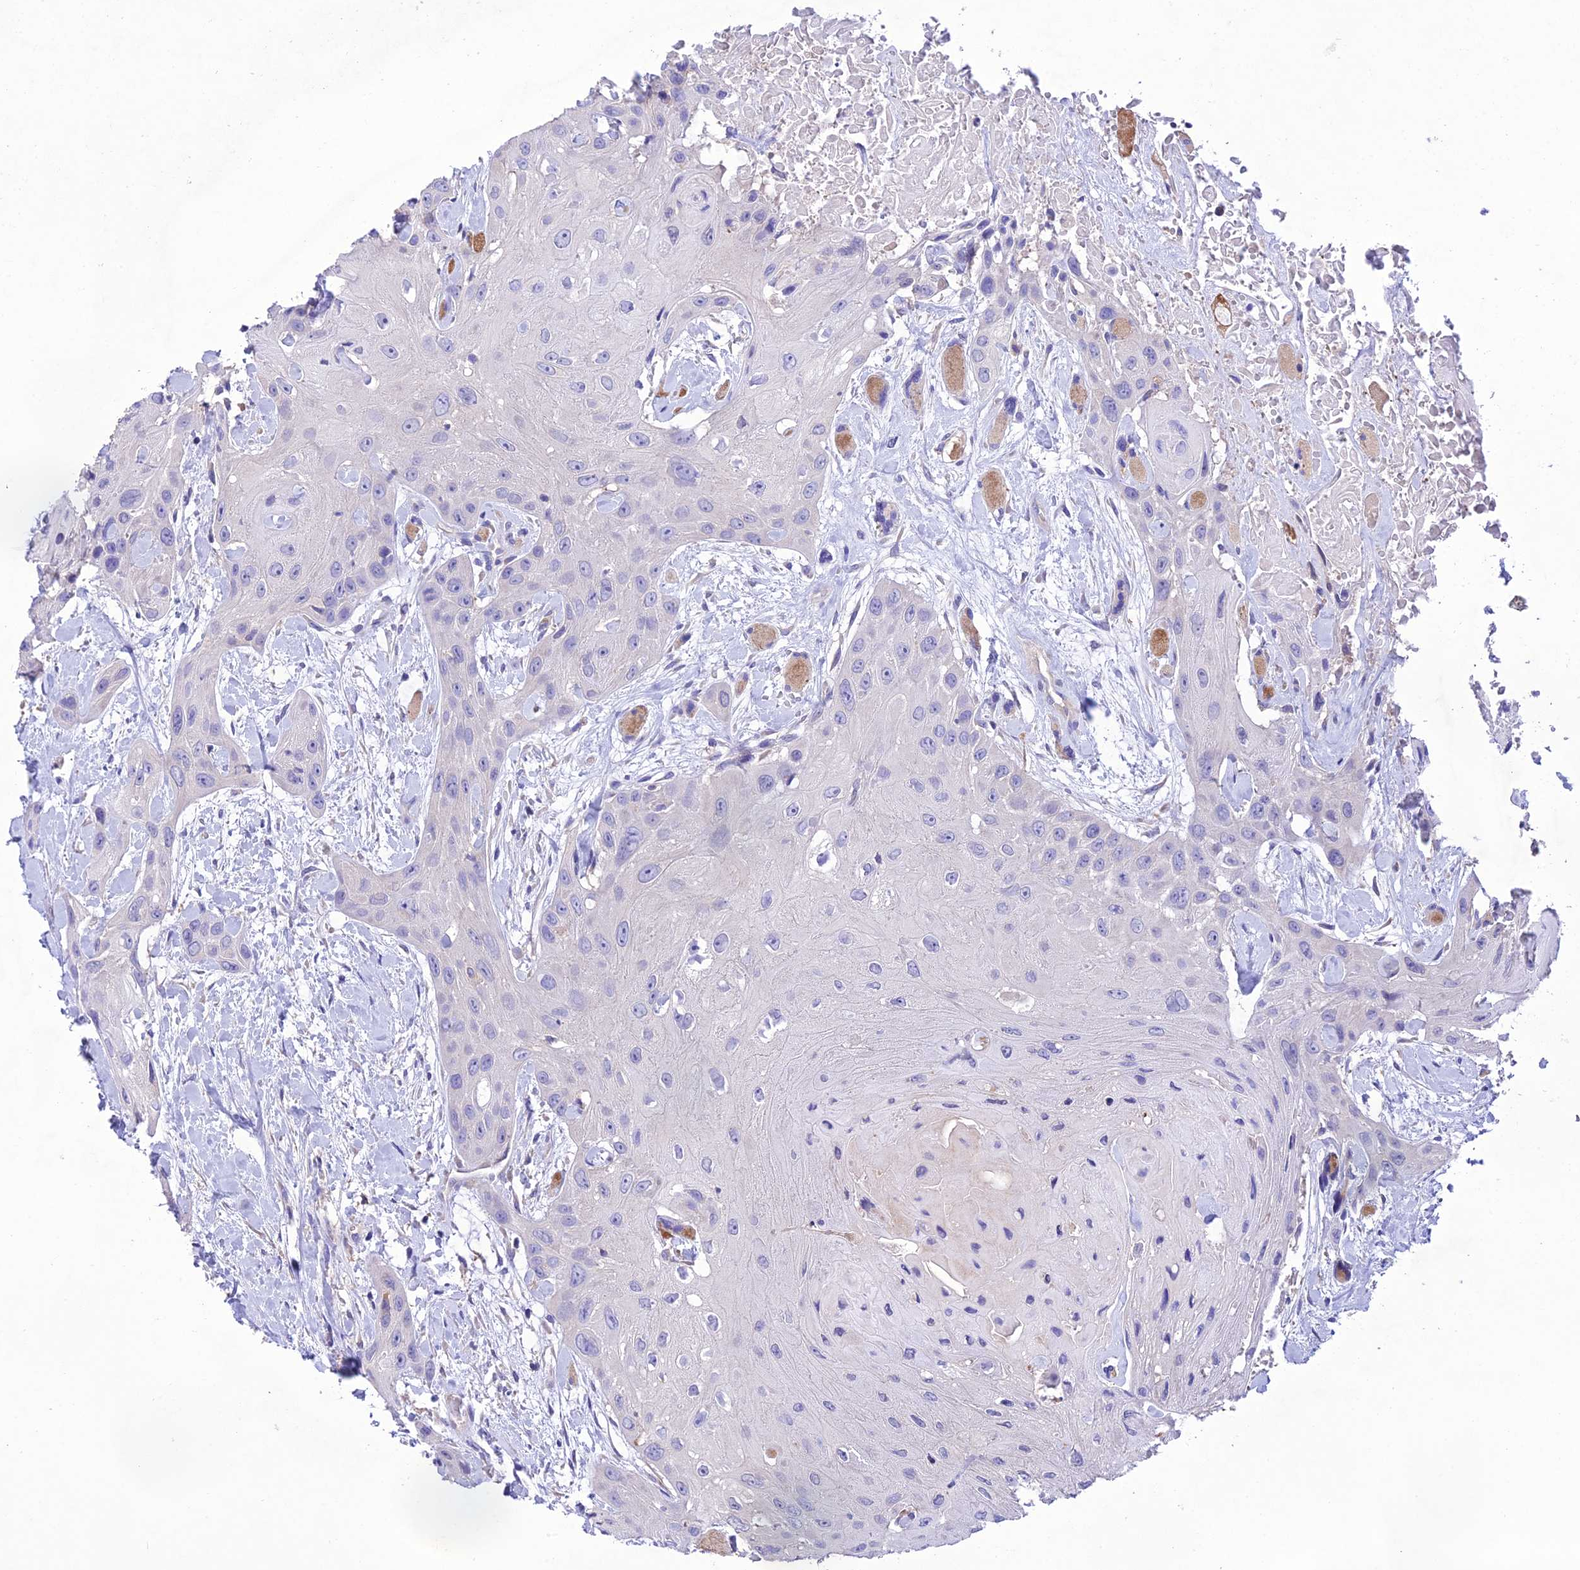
{"staining": {"intensity": "negative", "quantity": "none", "location": "none"}, "tissue": "head and neck cancer", "cell_type": "Tumor cells", "image_type": "cancer", "snomed": [{"axis": "morphology", "description": "Squamous cell carcinoma, NOS"}, {"axis": "topography", "description": "Head-Neck"}], "caption": "Immunohistochemical staining of head and neck cancer (squamous cell carcinoma) demonstrates no significant staining in tumor cells. (DAB immunohistochemistry (IHC) visualized using brightfield microscopy, high magnification).", "gene": "SNX24", "patient": {"sex": "male", "age": 81}}